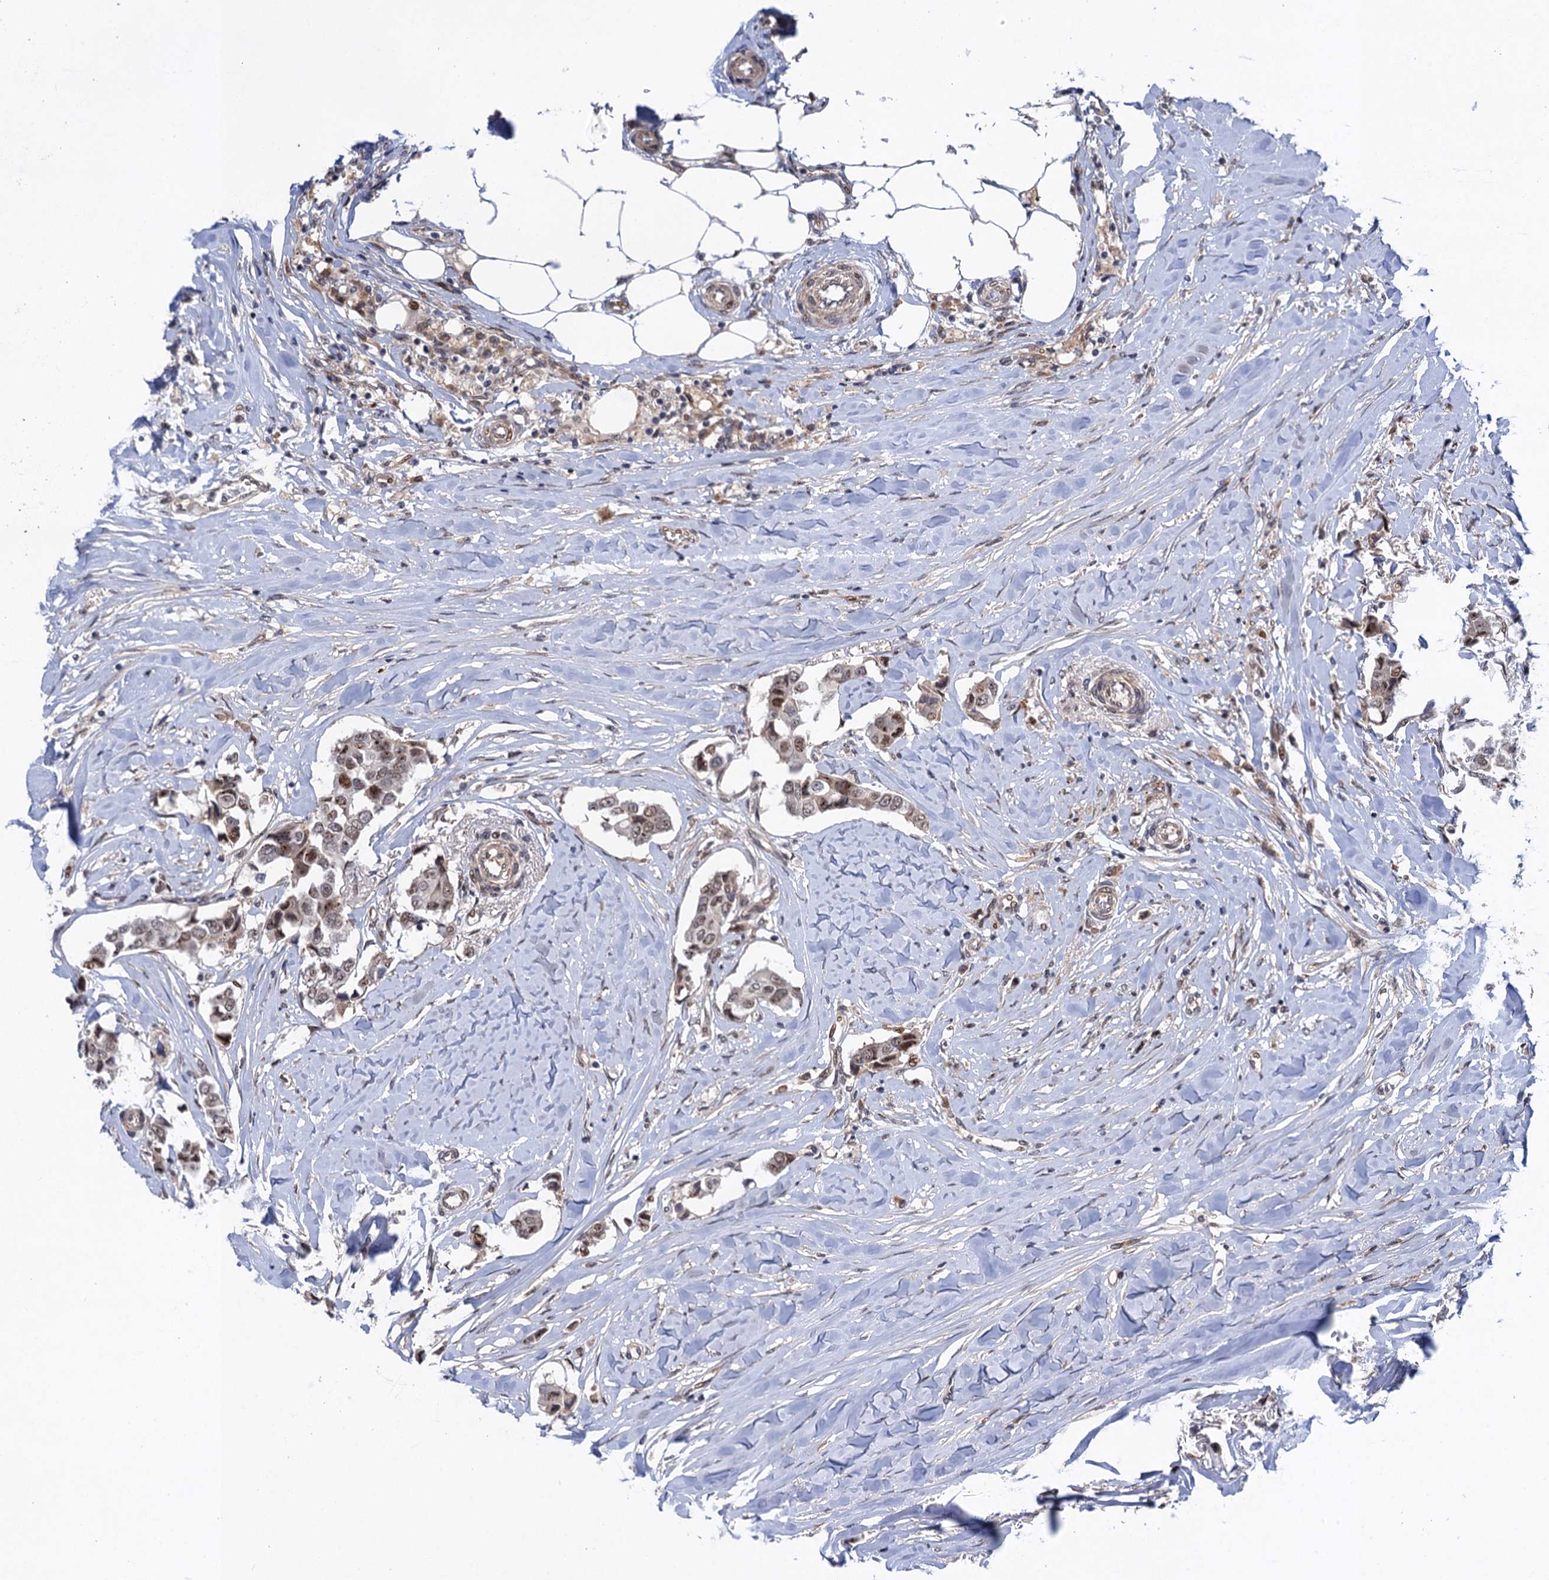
{"staining": {"intensity": "weak", "quantity": "25%-75%", "location": "nuclear"}, "tissue": "breast cancer", "cell_type": "Tumor cells", "image_type": "cancer", "snomed": [{"axis": "morphology", "description": "Duct carcinoma"}, {"axis": "topography", "description": "Breast"}], "caption": "Immunohistochemistry image of neoplastic tissue: breast invasive ductal carcinoma stained using IHC exhibits low levels of weak protein expression localized specifically in the nuclear of tumor cells, appearing as a nuclear brown color.", "gene": "NEK8", "patient": {"sex": "female", "age": 80}}